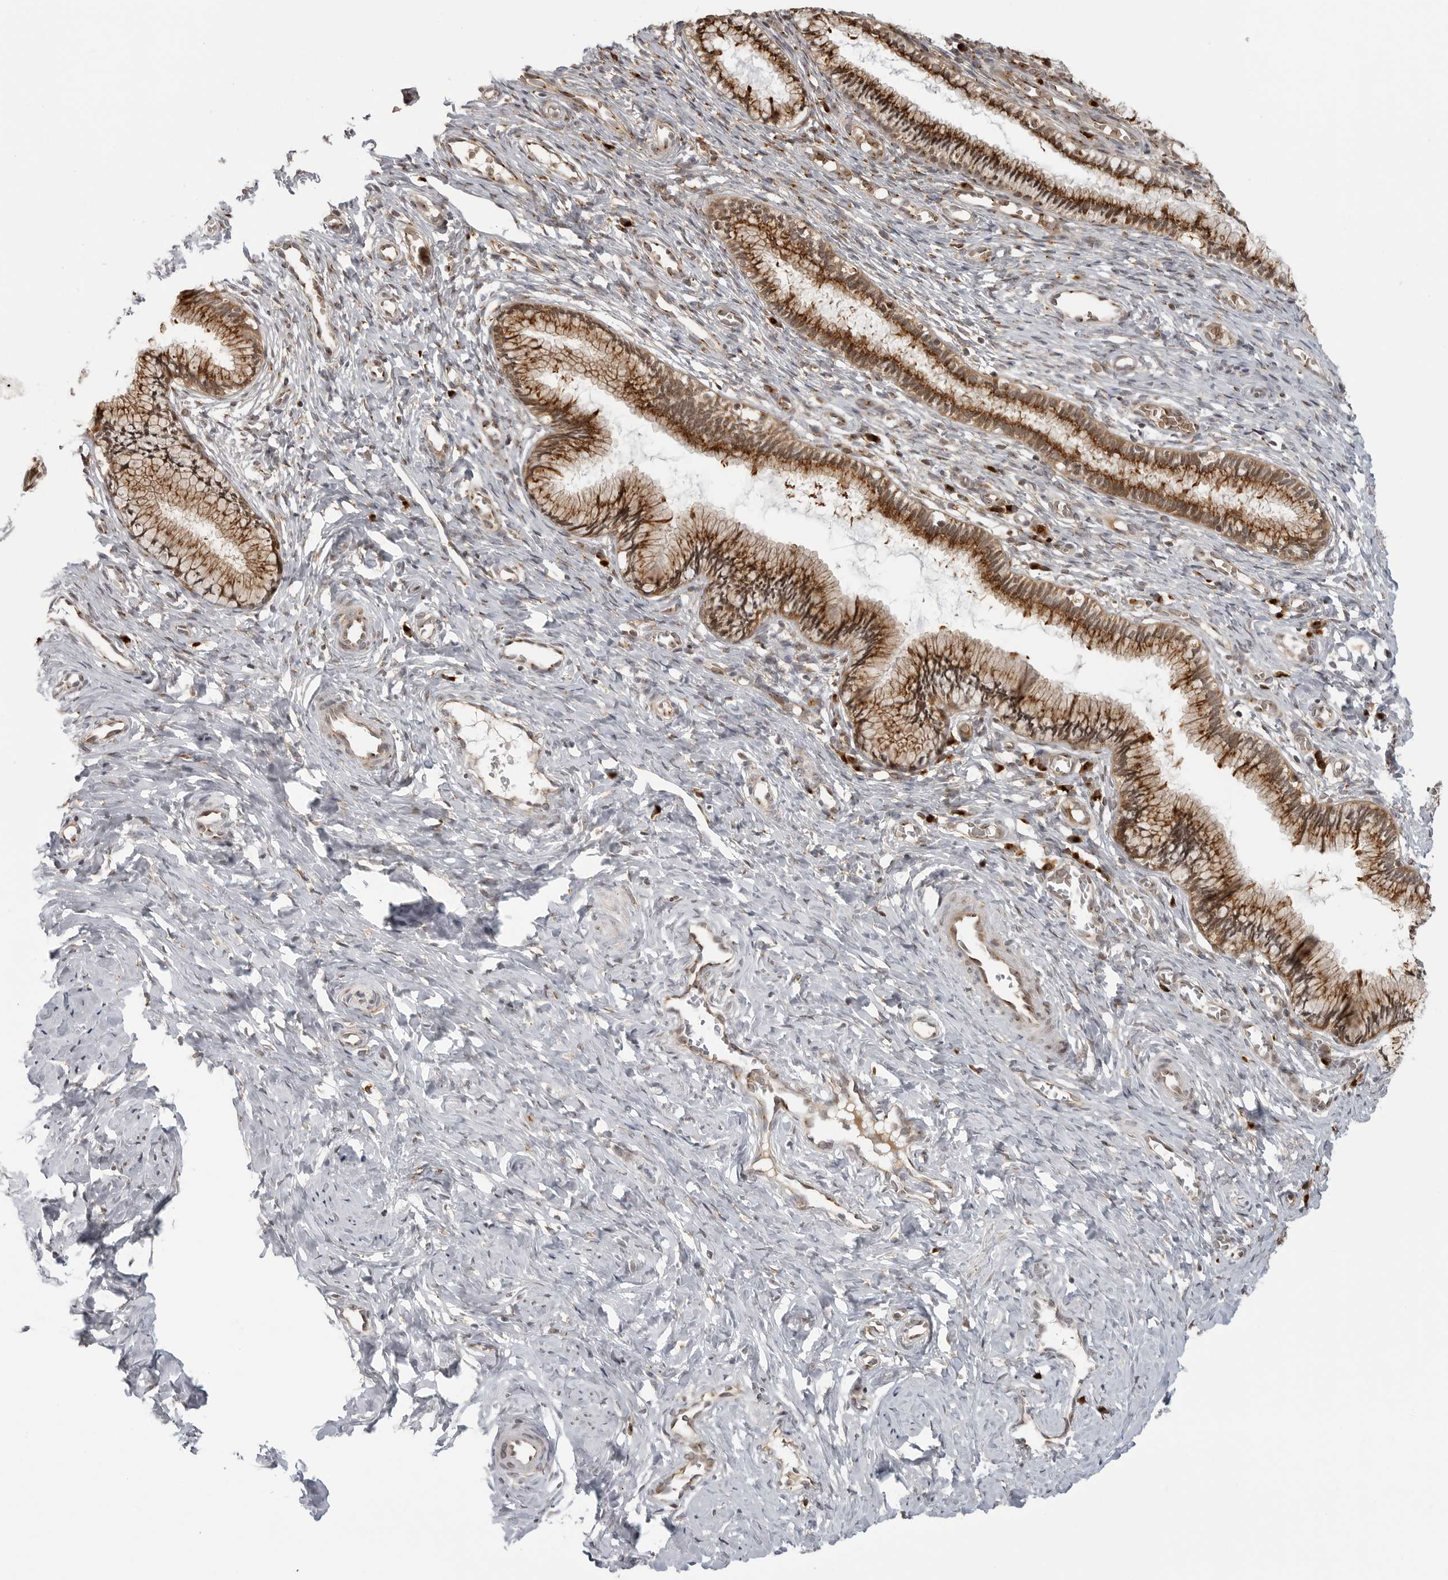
{"staining": {"intensity": "moderate", "quantity": ">75%", "location": "cytoplasmic/membranous"}, "tissue": "cervix", "cell_type": "Glandular cells", "image_type": "normal", "snomed": [{"axis": "morphology", "description": "Normal tissue, NOS"}, {"axis": "topography", "description": "Cervix"}], "caption": "Protein positivity by immunohistochemistry exhibits moderate cytoplasmic/membranous staining in about >75% of glandular cells in benign cervix.", "gene": "COPA", "patient": {"sex": "female", "age": 27}}